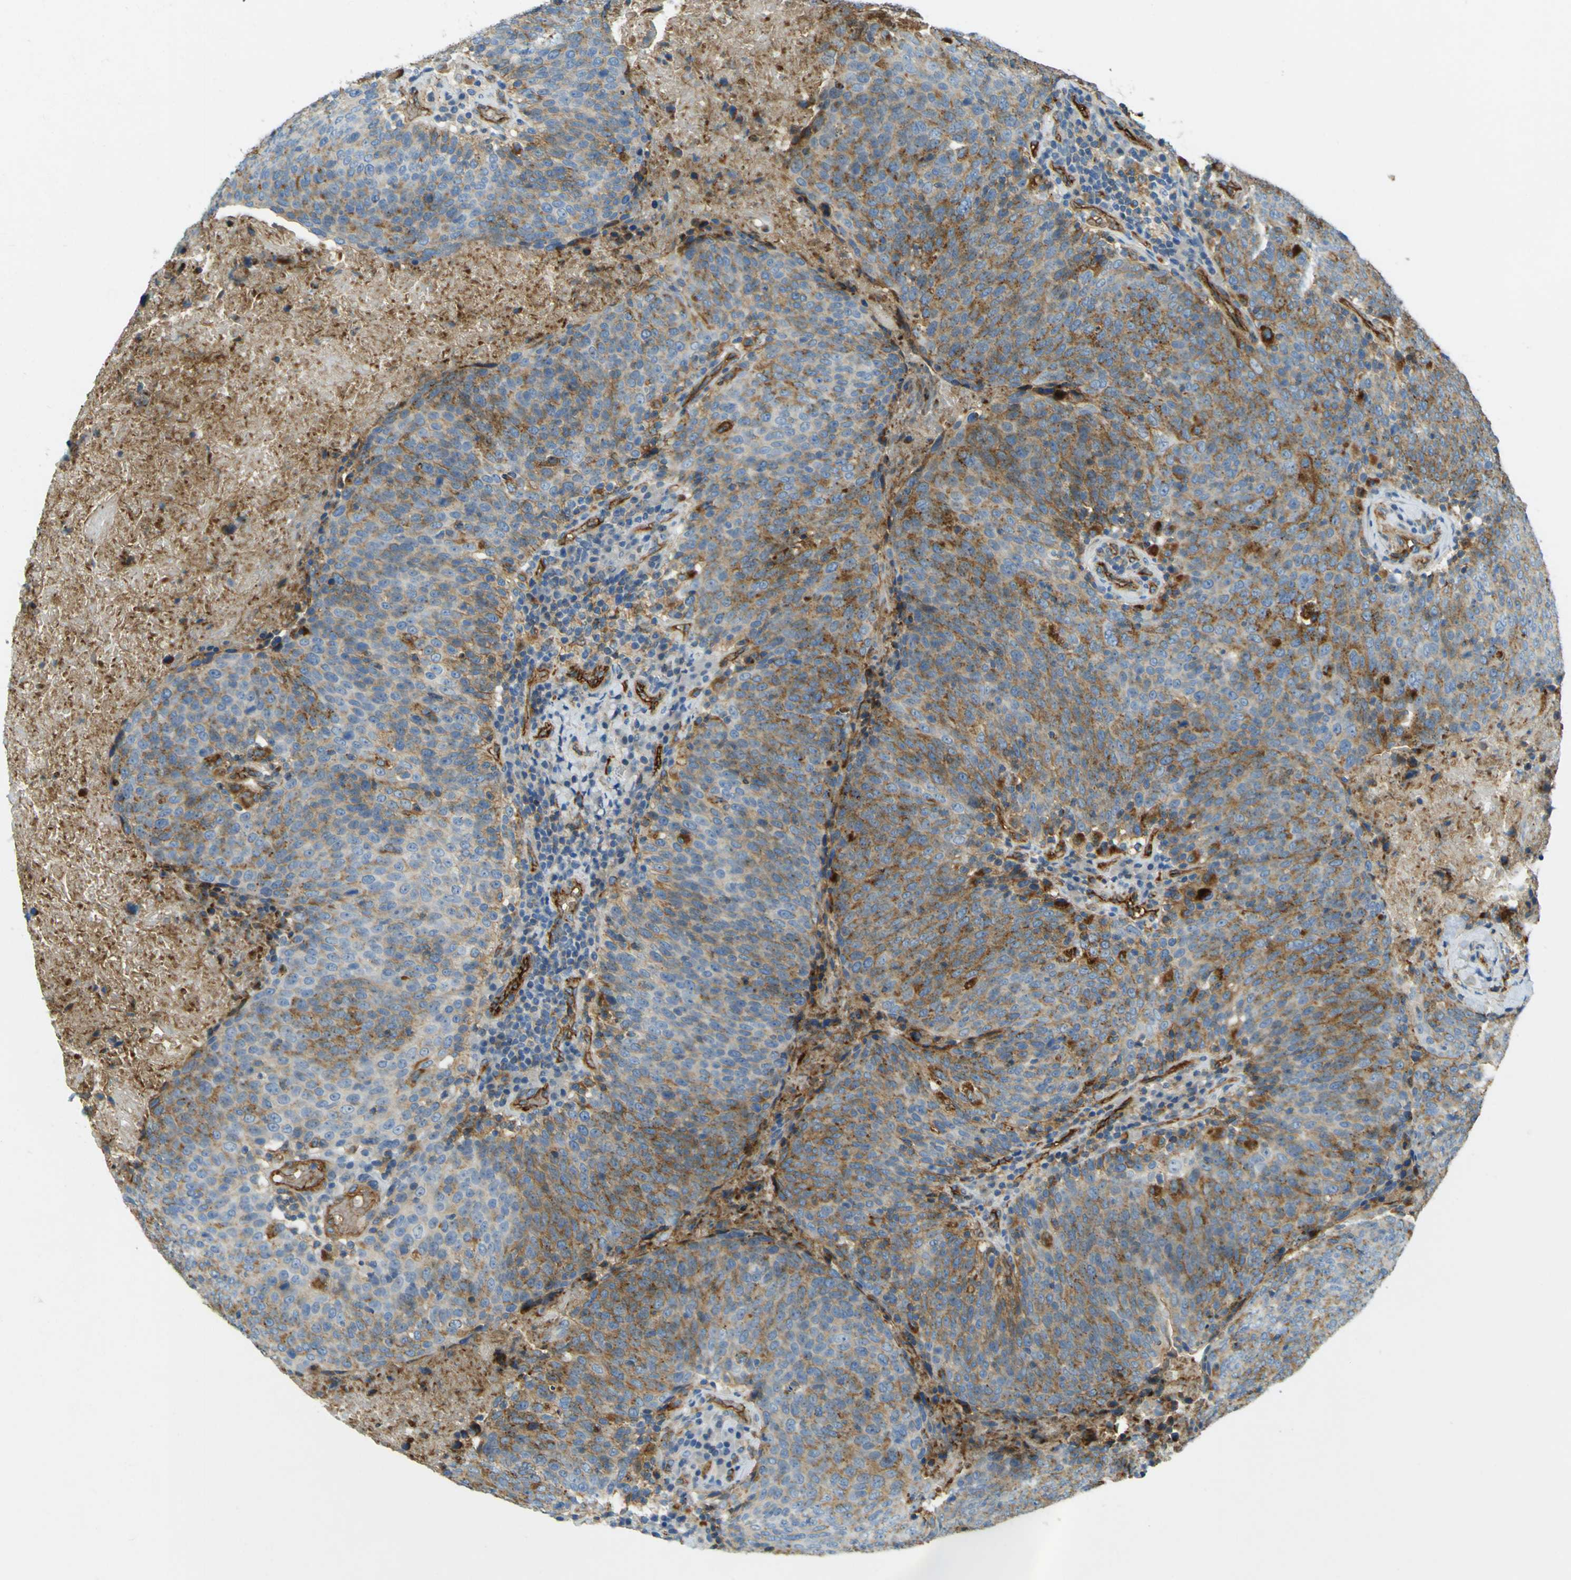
{"staining": {"intensity": "moderate", "quantity": ">75%", "location": "cytoplasmic/membranous"}, "tissue": "head and neck cancer", "cell_type": "Tumor cells", "image_type": "cancer", "snomed": [{"axis": "morphology", "description": "Squamous cell carcinoma, NOS"}, {"axis": "morphology", "description": "Squamous cell carcinoma, metastatic, NOS"}, {"axis": "topography", "description": "Lymph node"}, {"axis": "topography", "description": "Head-Neck"}], "caption": "Immunohistochemistry staining of head and neck cancer (squamous cell carcinoma), which reveals medium levels of moderate cytoplasmic/membranous positivity in approximately >75% of tumor cells indicating moderate cytoplasmic/membranous protein staining. The staining was performed using DAB (brown) for protein detection and nuclei were counterstained in hematoxylin (blue).", "gene": "PLXDC1", "patient": {"sex": "male", "age": 62}}